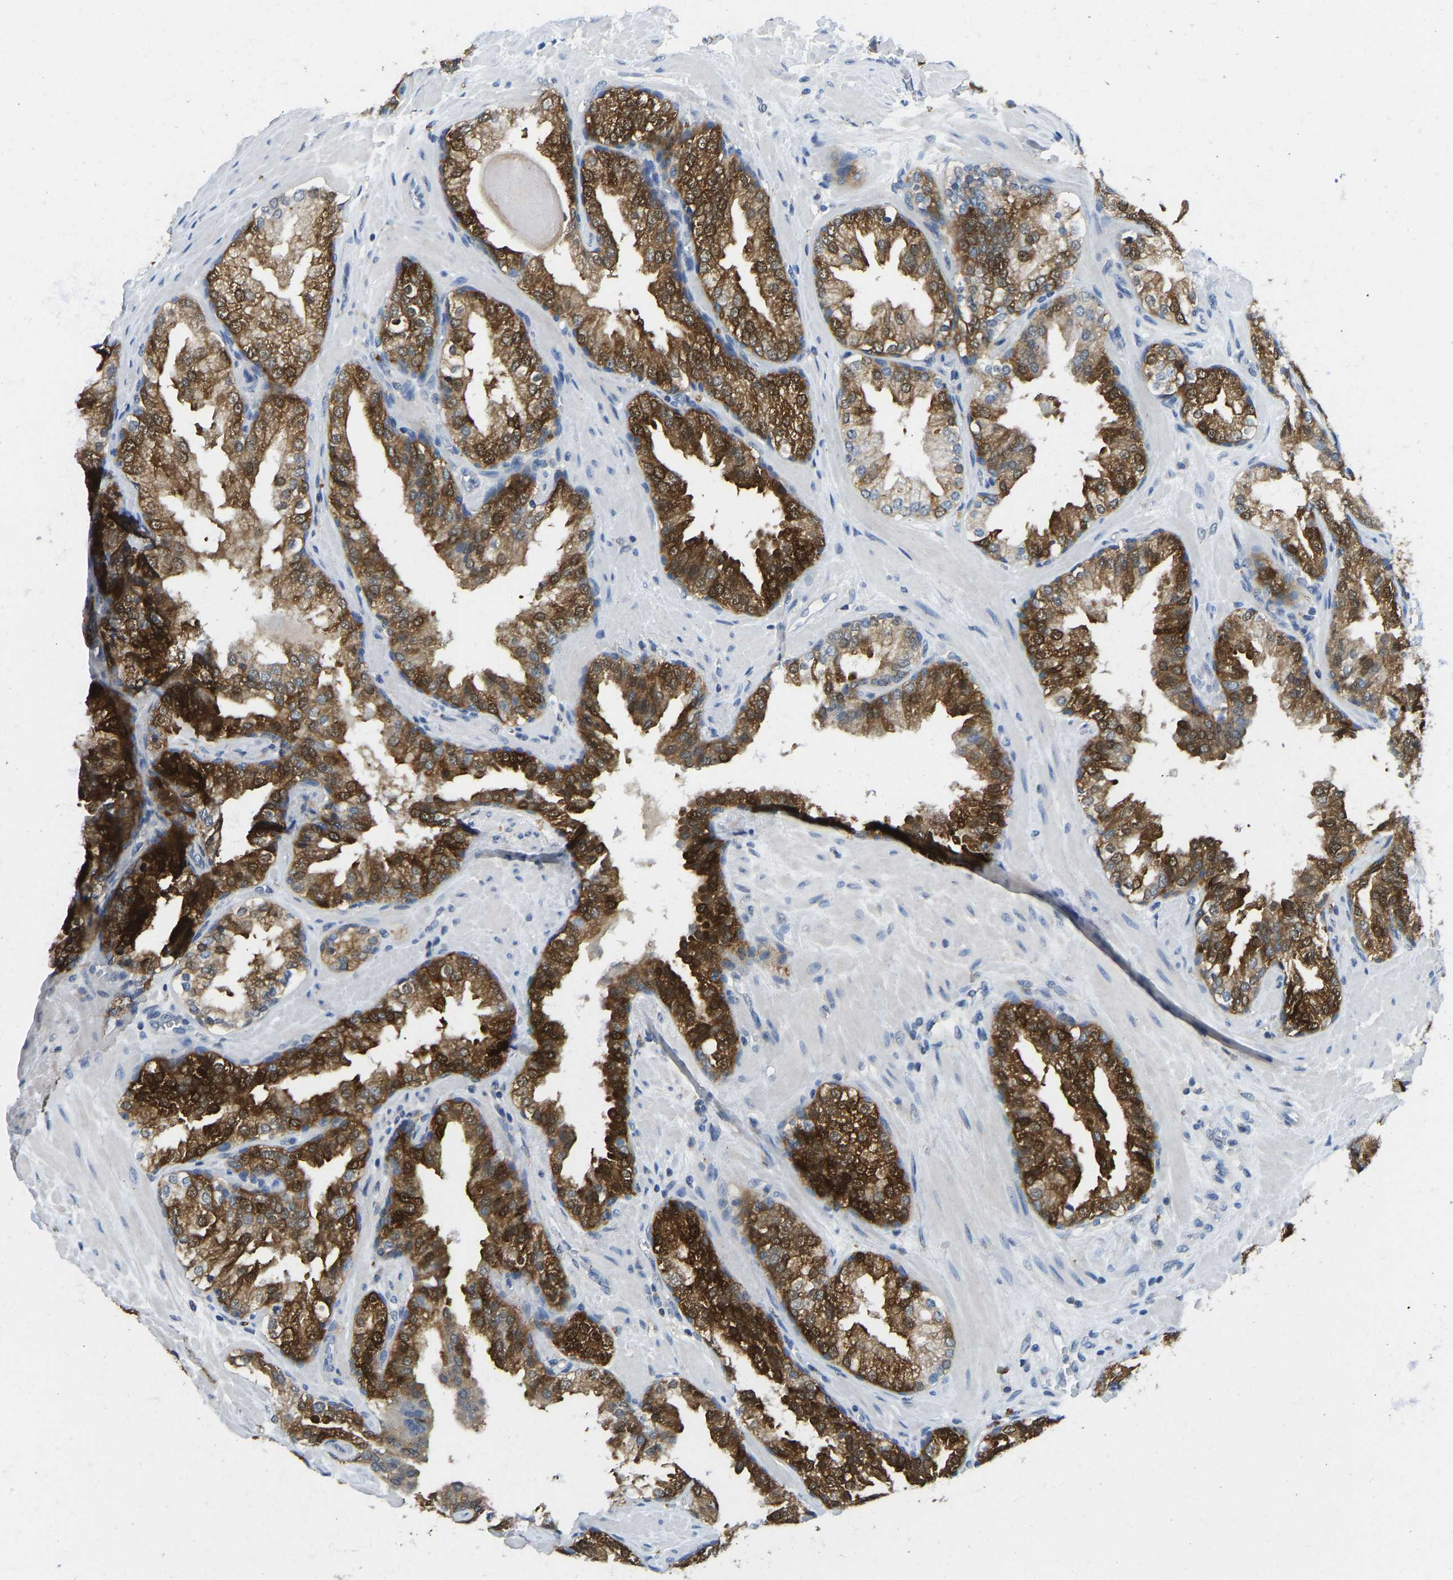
{"staining": {"intensity": "strong", "quantity": ">75%", "location": "cytoplasmic/membranous"}, "tissue": "prostate", "cell_type": "Glandular cells", "image_type": "normal", "snomed": [{"axis": "morphology", "description": "Normal tissue, NOS"}, {"axis": "topography", "description": "Prostate"}], "caption": "High-magnification brightfield microscopy of benign prostate stained with DAB (brown) and counterstained with hematoxylin (blue). glandular cells exhibit strong cytoplasmic/membranous expression is identified in about>75% of cells.", "gene": "NDRG3", "patient": {"sex": "male", "age": 51}}